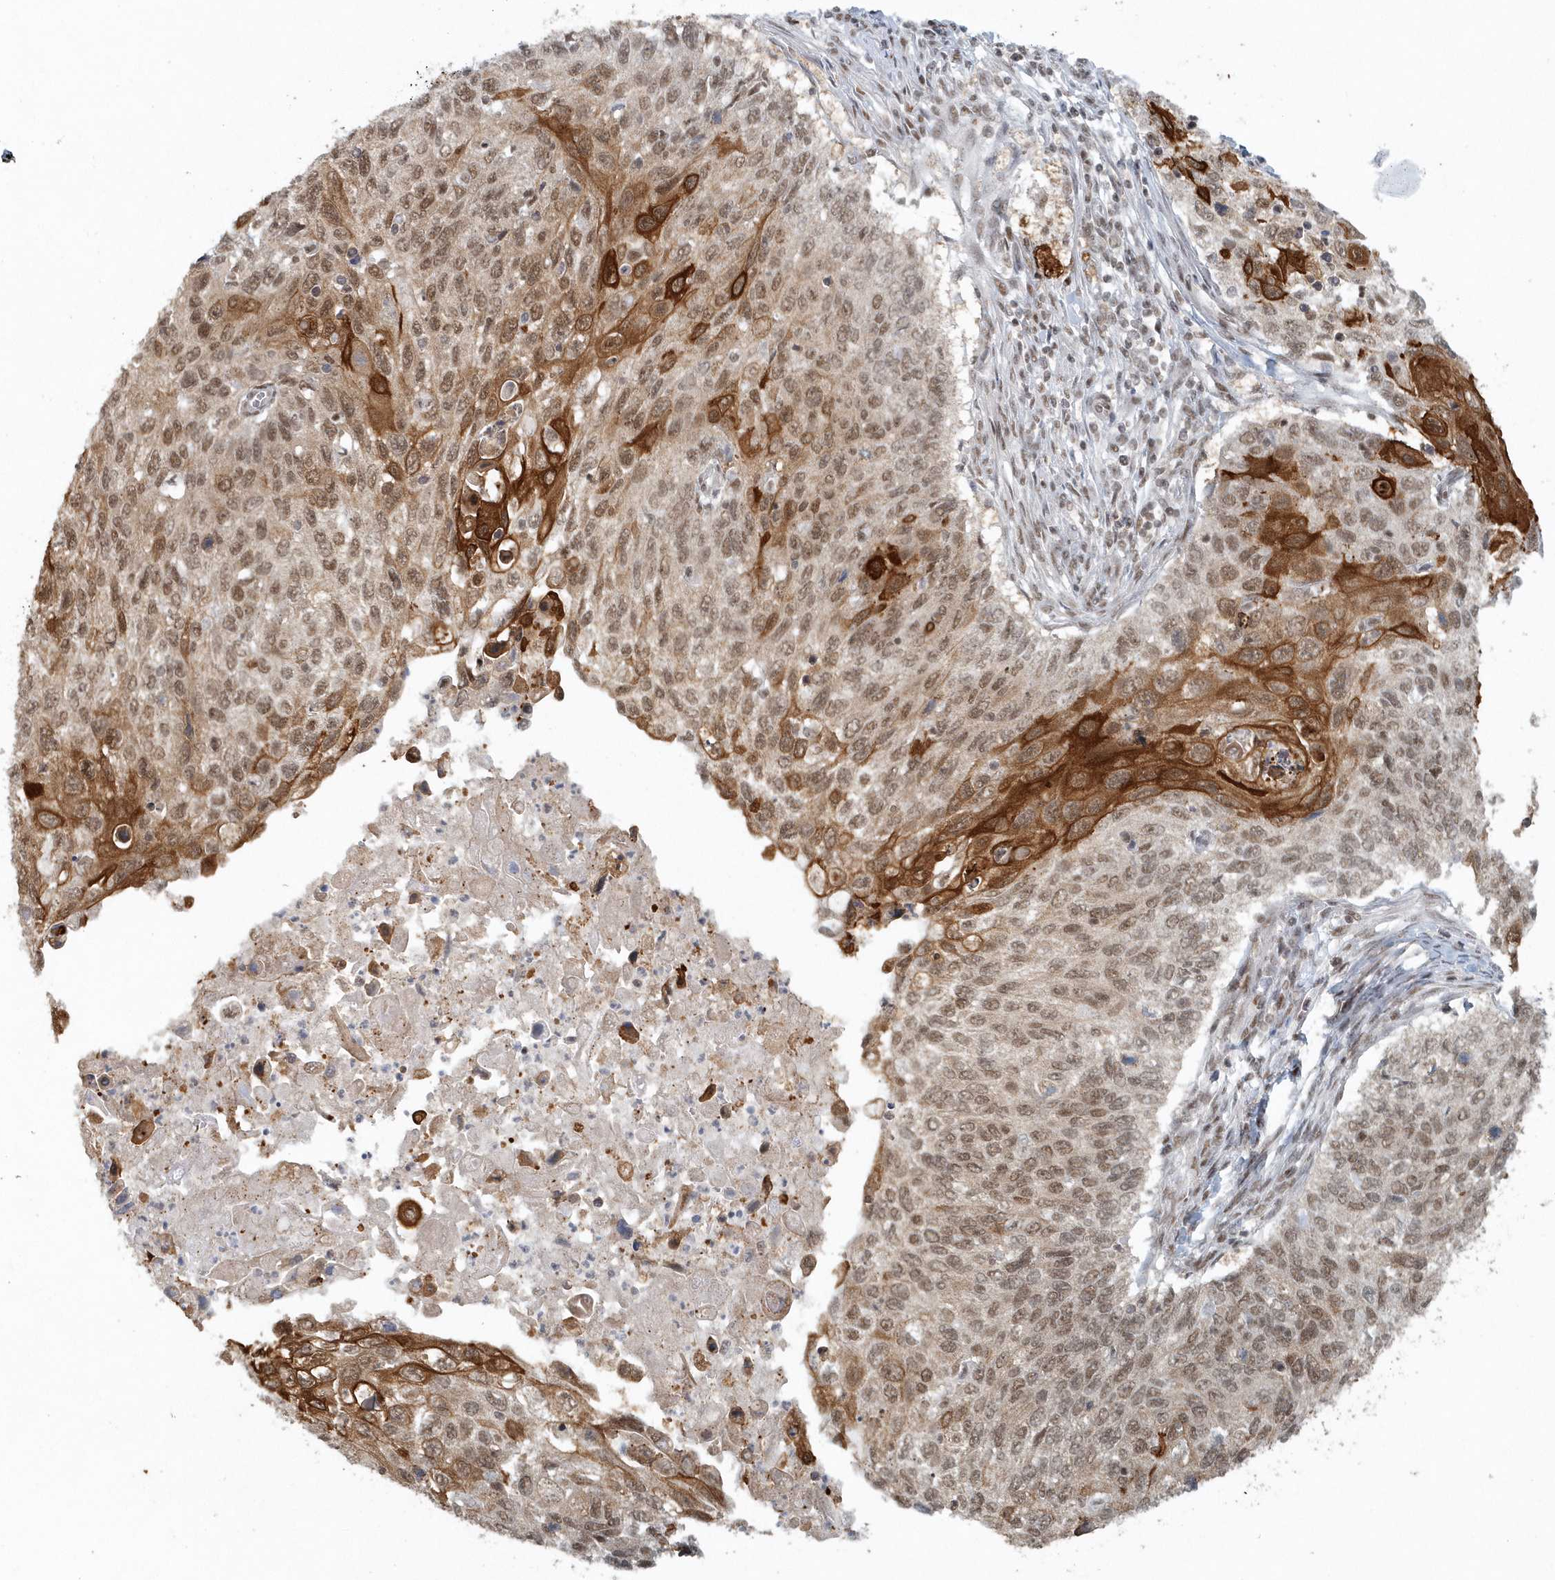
{"staining": {"intensity": "moderate", "quantity": "25%-75%", "location": "cytoplasmic/membranous,nuclear"}, "tissue": "cervical cancer", "cell_type": "Tumor cells", "image_type": "cancer", "snomed": [{"axis": "morphology", "description": "Squamous cell carcinoma, NOS"}, {"axis": "topography", "description": "Cervix"}], "caption": "Protein expression analysis of cervical squamous cell carcinoma exhibits moderate cytoplasmic/membranous and nuclear staining in approximately 25%-75% of tumor cells.", "gene": "YTHDC1", "patient": {"sex": "female", "age": 70}}